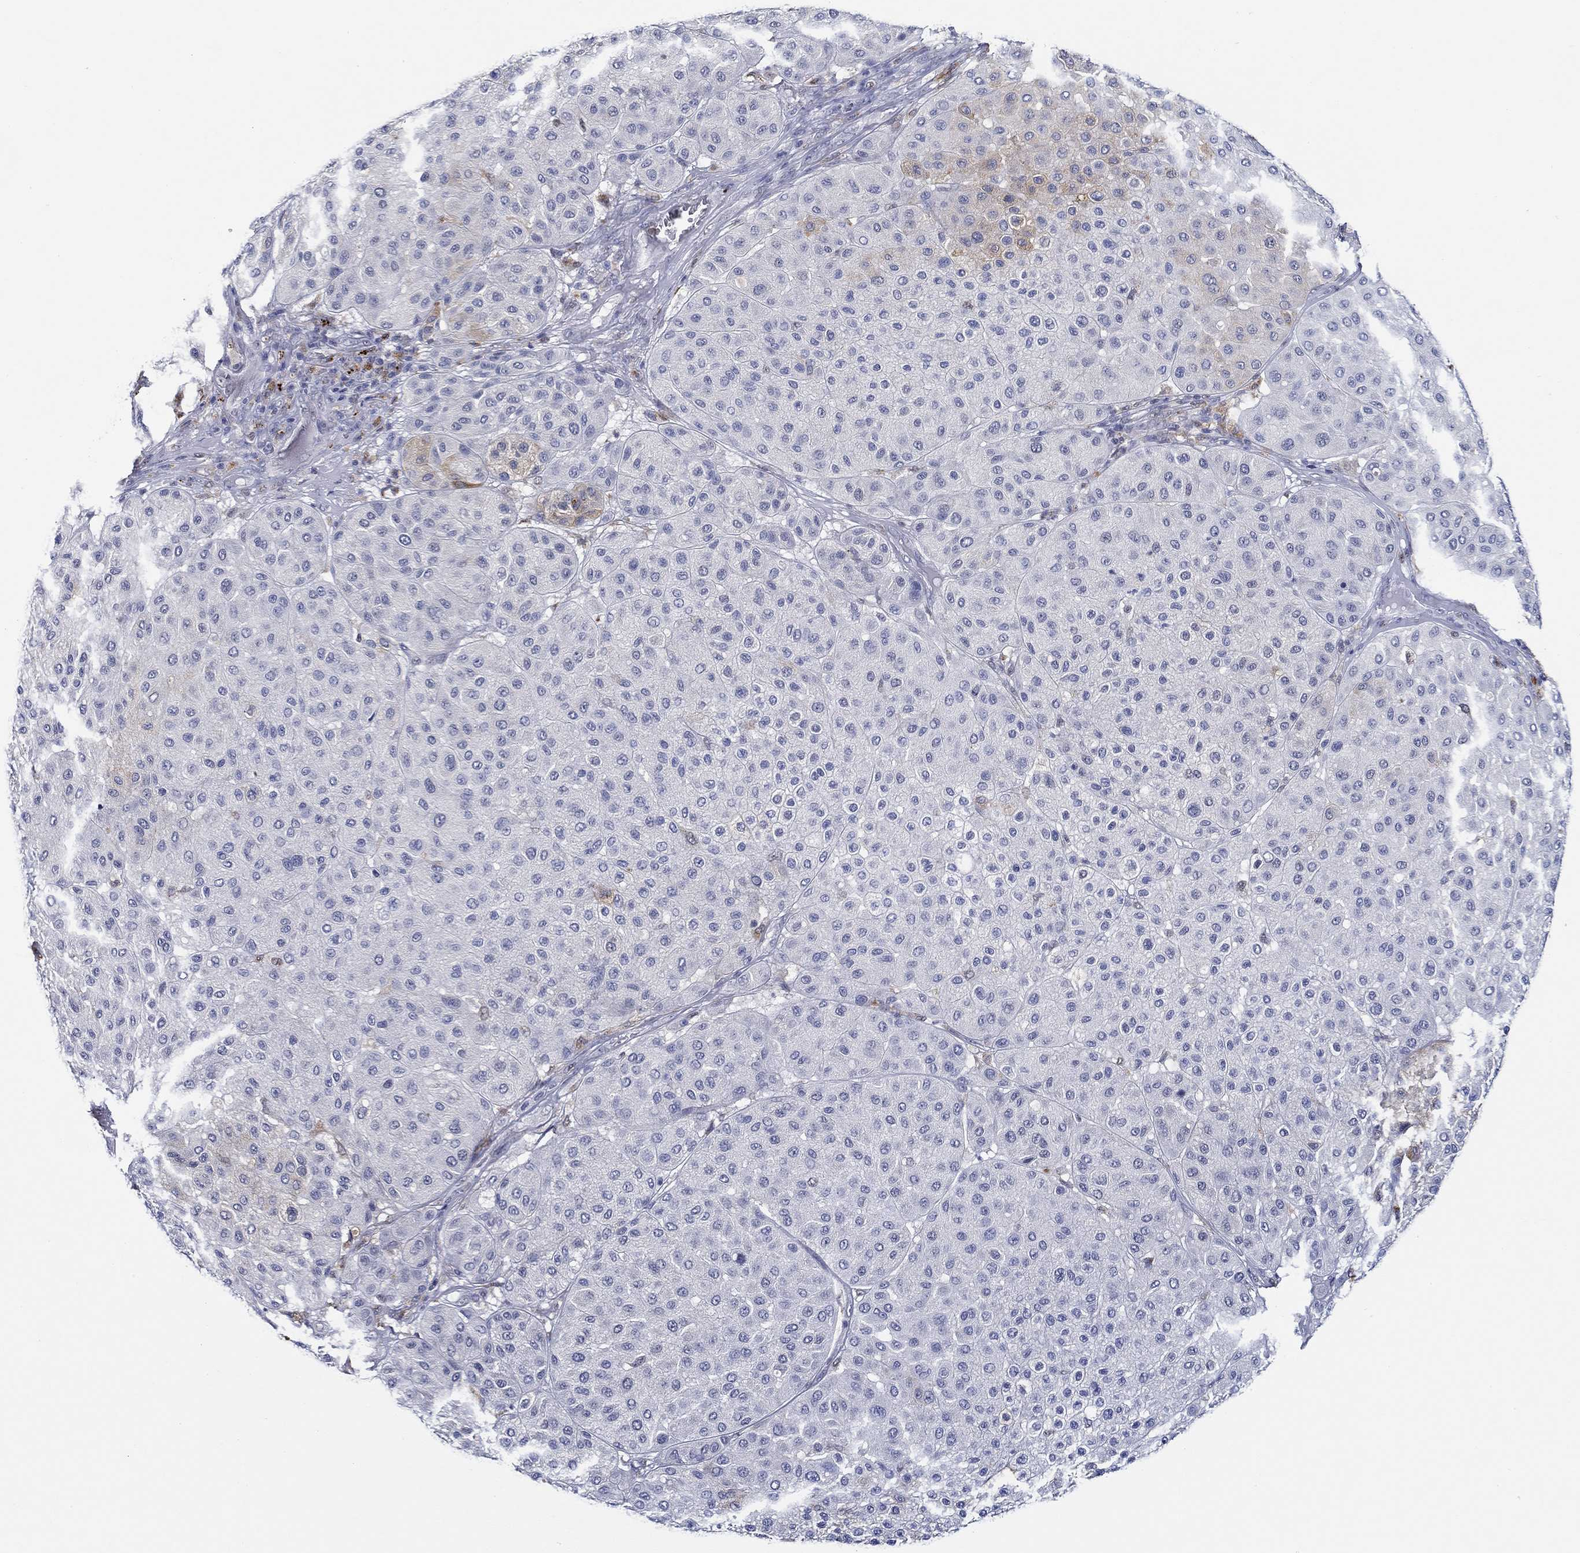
{"staining": {"intensity": "weak", "quantity": "<25%", "location": "cytoplasmic/membranous"}, "tissue": "melanoma", "cell_type": "Tumor cells", "image_type": "cancer", "snomed": [{"axis": "morphology", "description": "Malignant melanoma, Metastatic site"}, {"axis": "topography", "description": "Smooth muscle"}], "caption": "Malignant melanoma (metastatic site) was stained to show a protein in brown. There is no significant staining in tumor cells.", "gene": "GATA2", "patient": {"sex": "male", "age": 41}}